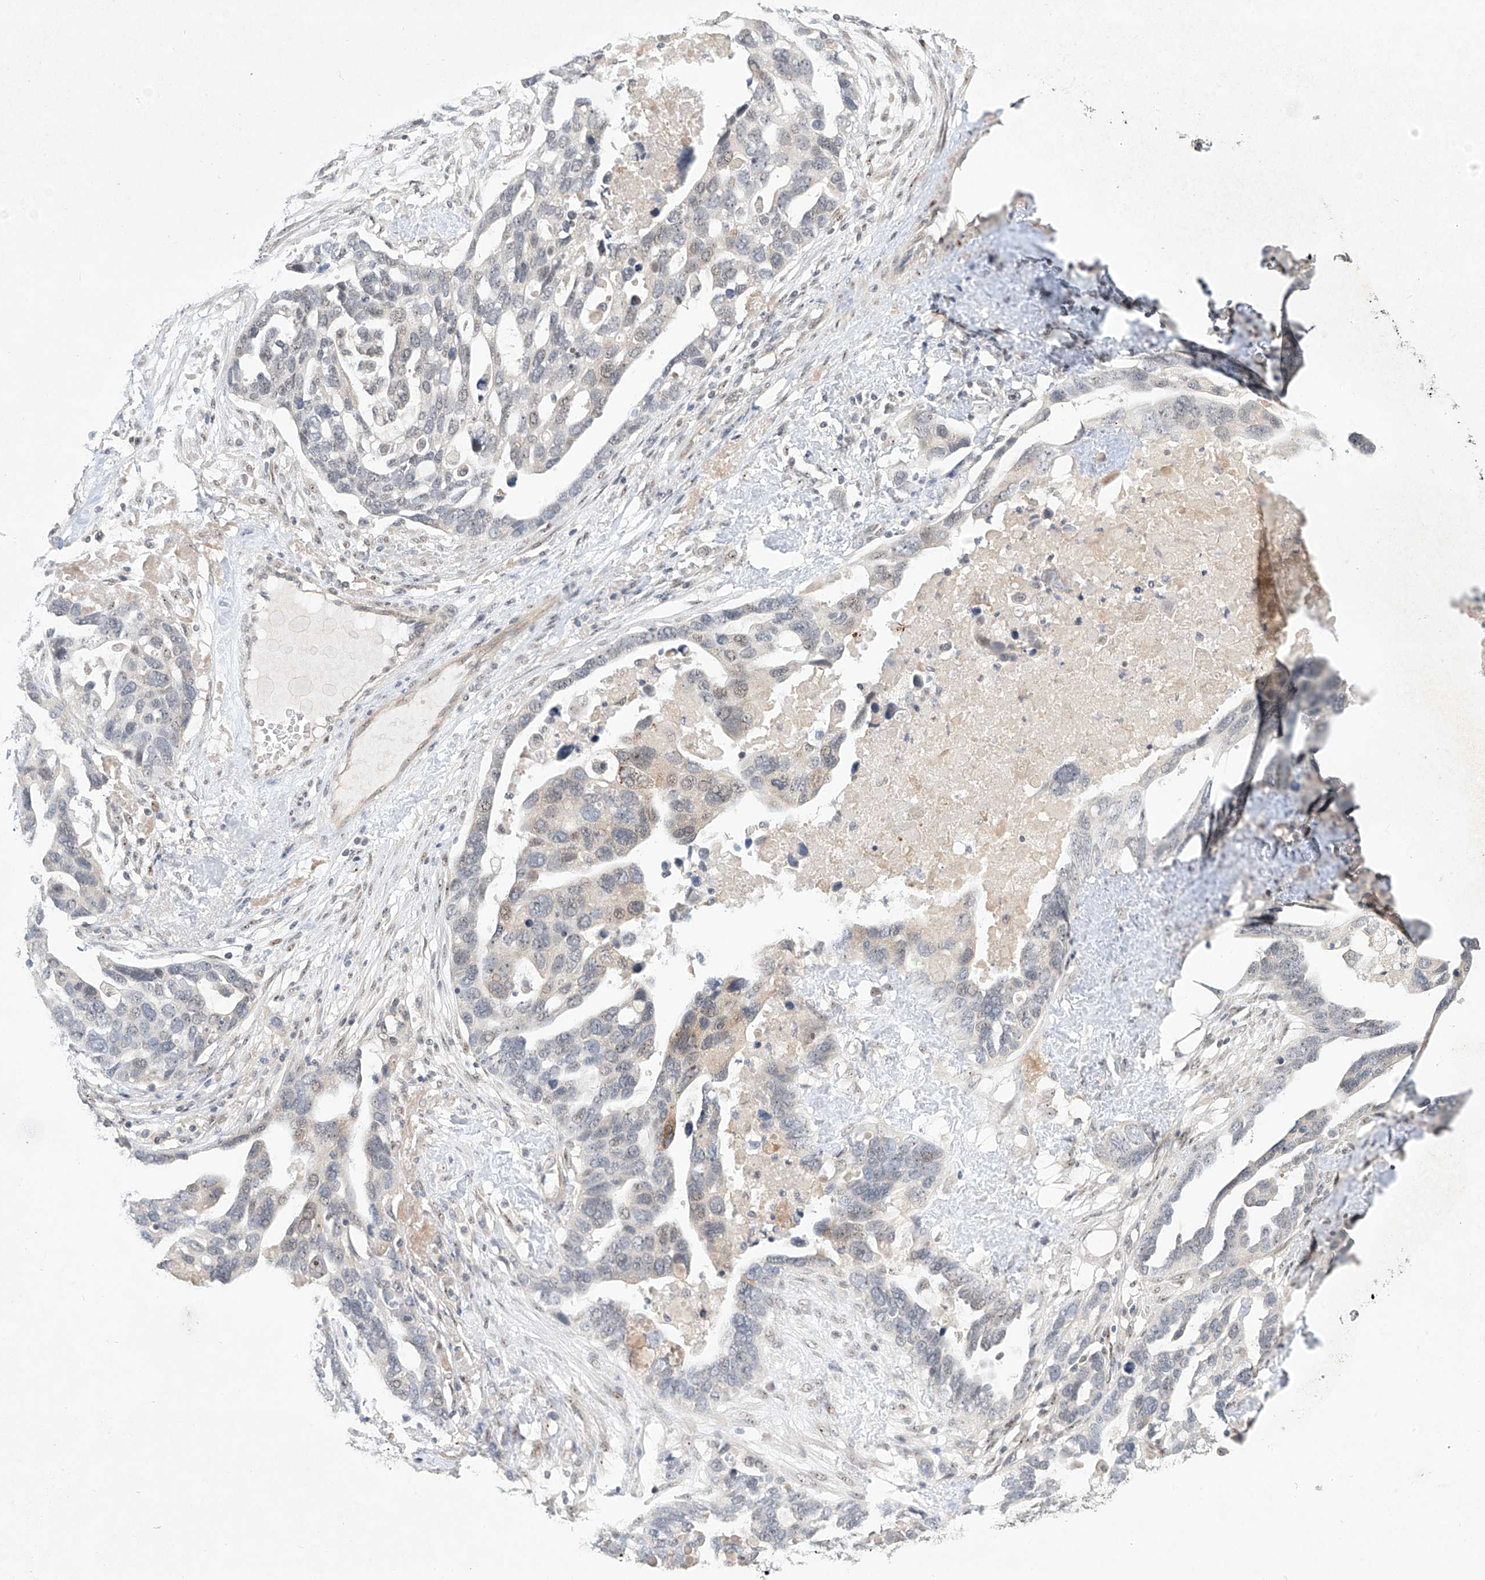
{"staining": {"intensity": "negative", "quantity": "none", "location": "none"}, "tissue": "ovarian cancer", "cell_type": "Tumor cells", "image_type": "cancer", "snomed": [{"axis": "morphology", "description": "Cystadenocarcinoma, serous, NOS"}, {"axis": "topography", "description": "Ovary"}], "caption": "Tumor cells show no significant expression in ovarian serous cystadenocarcinoma.", "gene": "TASP1", "patient": {"sex": "female", "age": 54}}